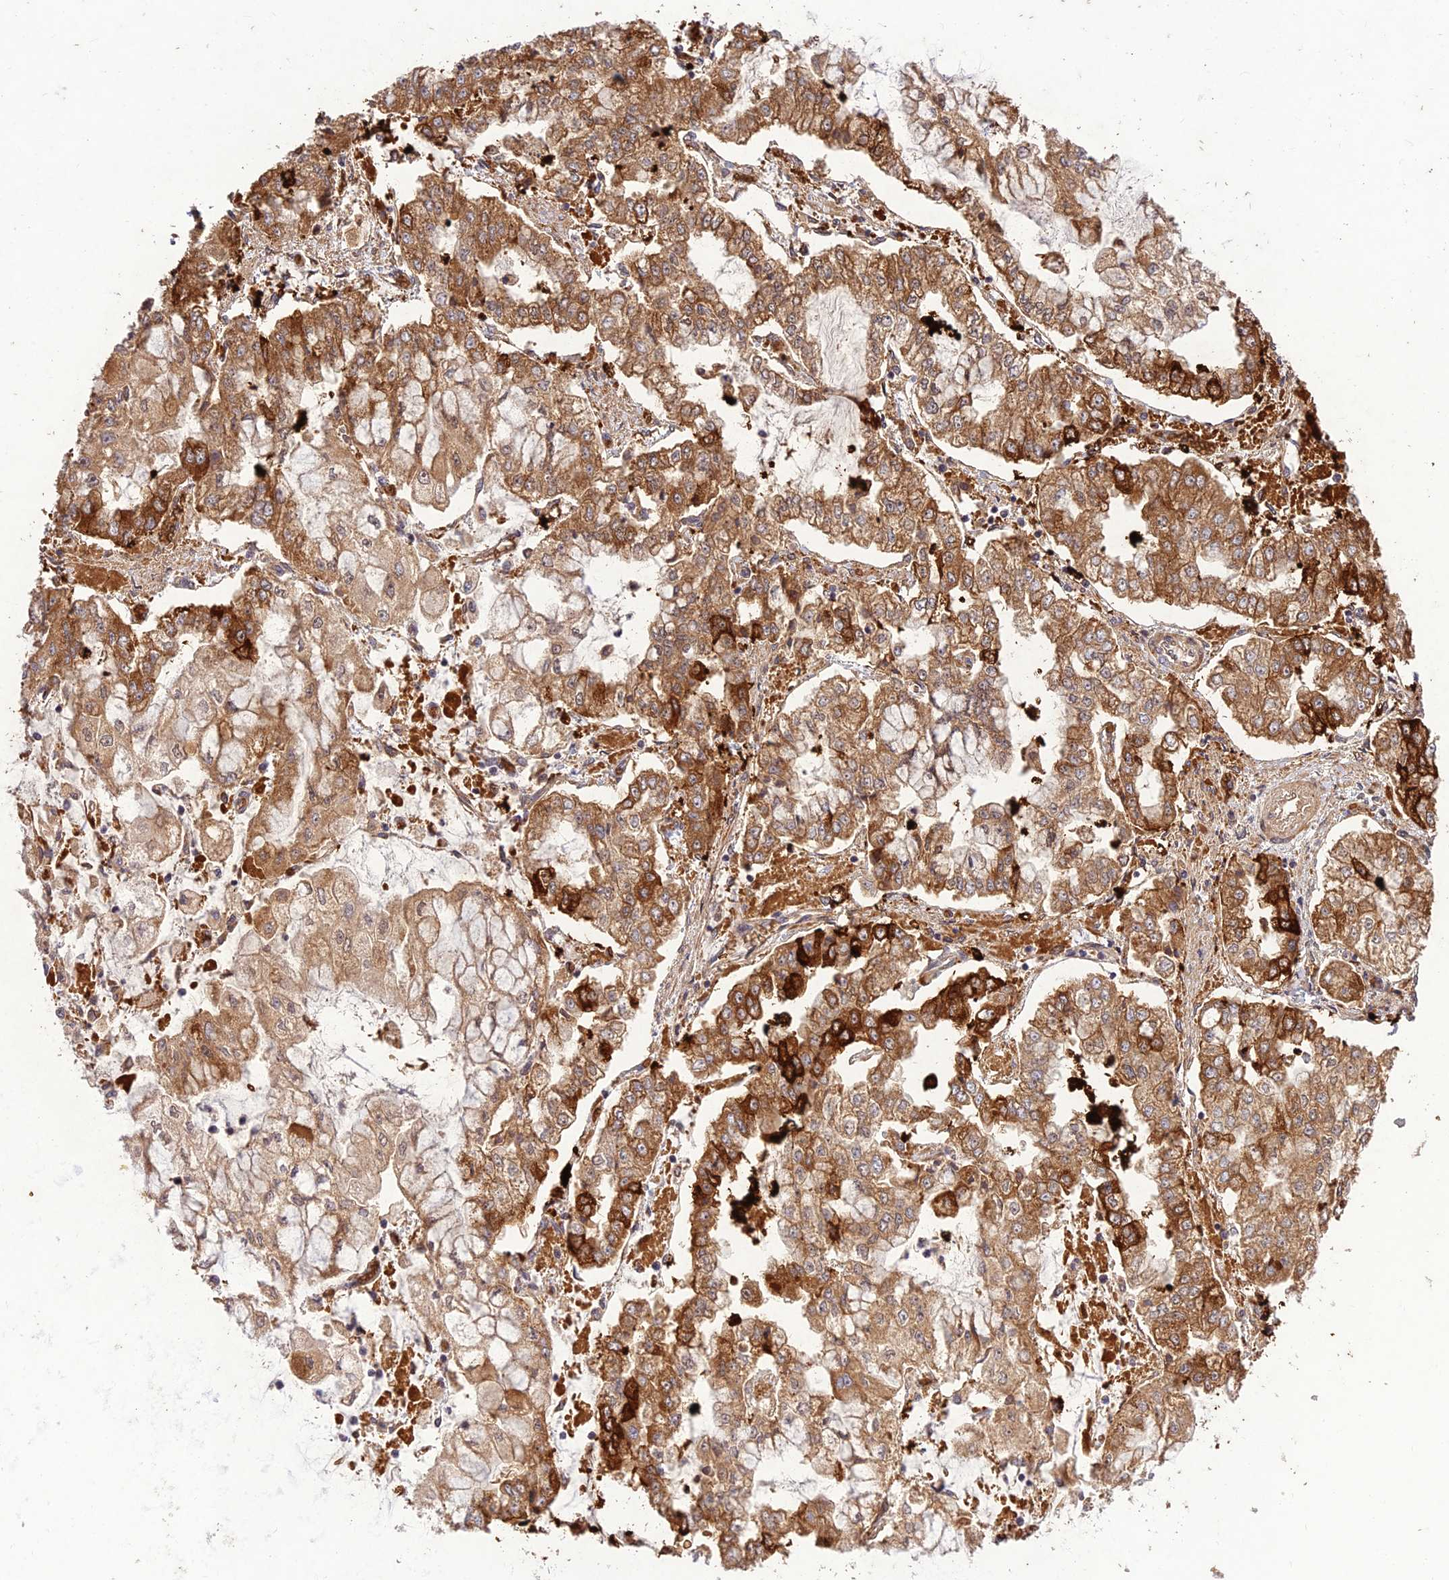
{"staining": {"intensity": "moderate", "quantity": ">75%", "location": "cytoplasmic/membranous"}, "tissue": "stomach cancer", "cell_type": "Tumor cells", "image_type": "cancer", "snomed": [{"axis": "morphology", "description": "Adenocarcinoma, NOS"}, {"axis": "topography", "description": "Stomach"}], "caption": "Stomach cancer stained with DAB (3,3'-diaminobenzidine) IHC demonstrates medium levels of moderate cytoplasmic/membranous expression in approximately >75% of tumor cells. (DAB IHC with brightfield microscopy, high magnification).", "gene": "PPP1R11", "patient": {"sex": "male", "age": 76}}